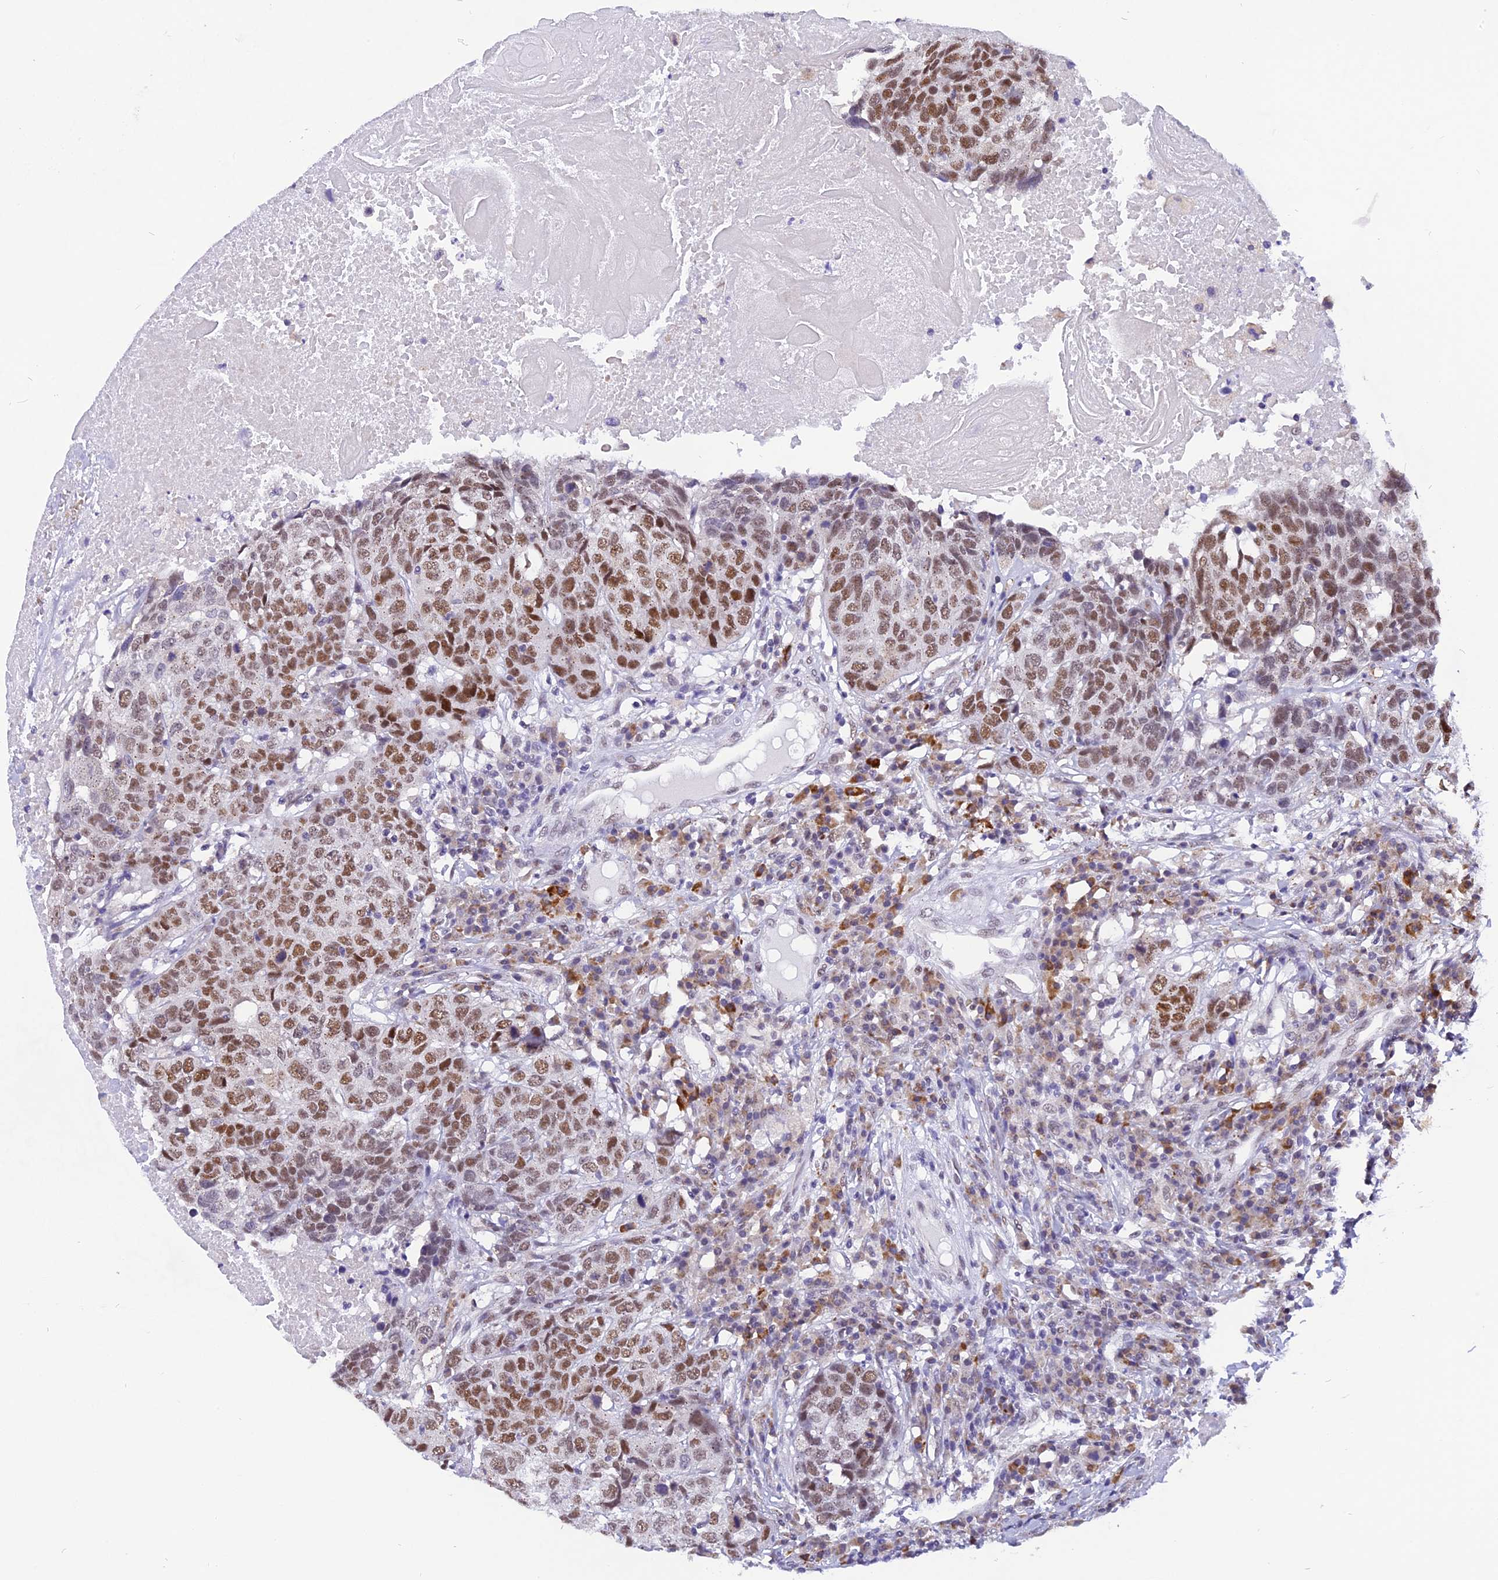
{"staining": {"intensity": "moderate", "quantity": ">75%", "location": "nuclear"}, "tissue": "head and neck cancer", "cell_type": "Tumor cells", "image_type": "cancer", "snomed": [{"axis": "morphology", "description": "Squamous cell carcinoma, NOS"}, {"axis": "topography", "description": "Head-Neck"}], "caption": "Human head and neck squamous cell carcinoma stained for a protein (brown) reveals moderate nuclear positive positivity in about >75% of tumor cells.", "gene": "IRF2BP1", "patient": {"sex": "male", "age": 66}}